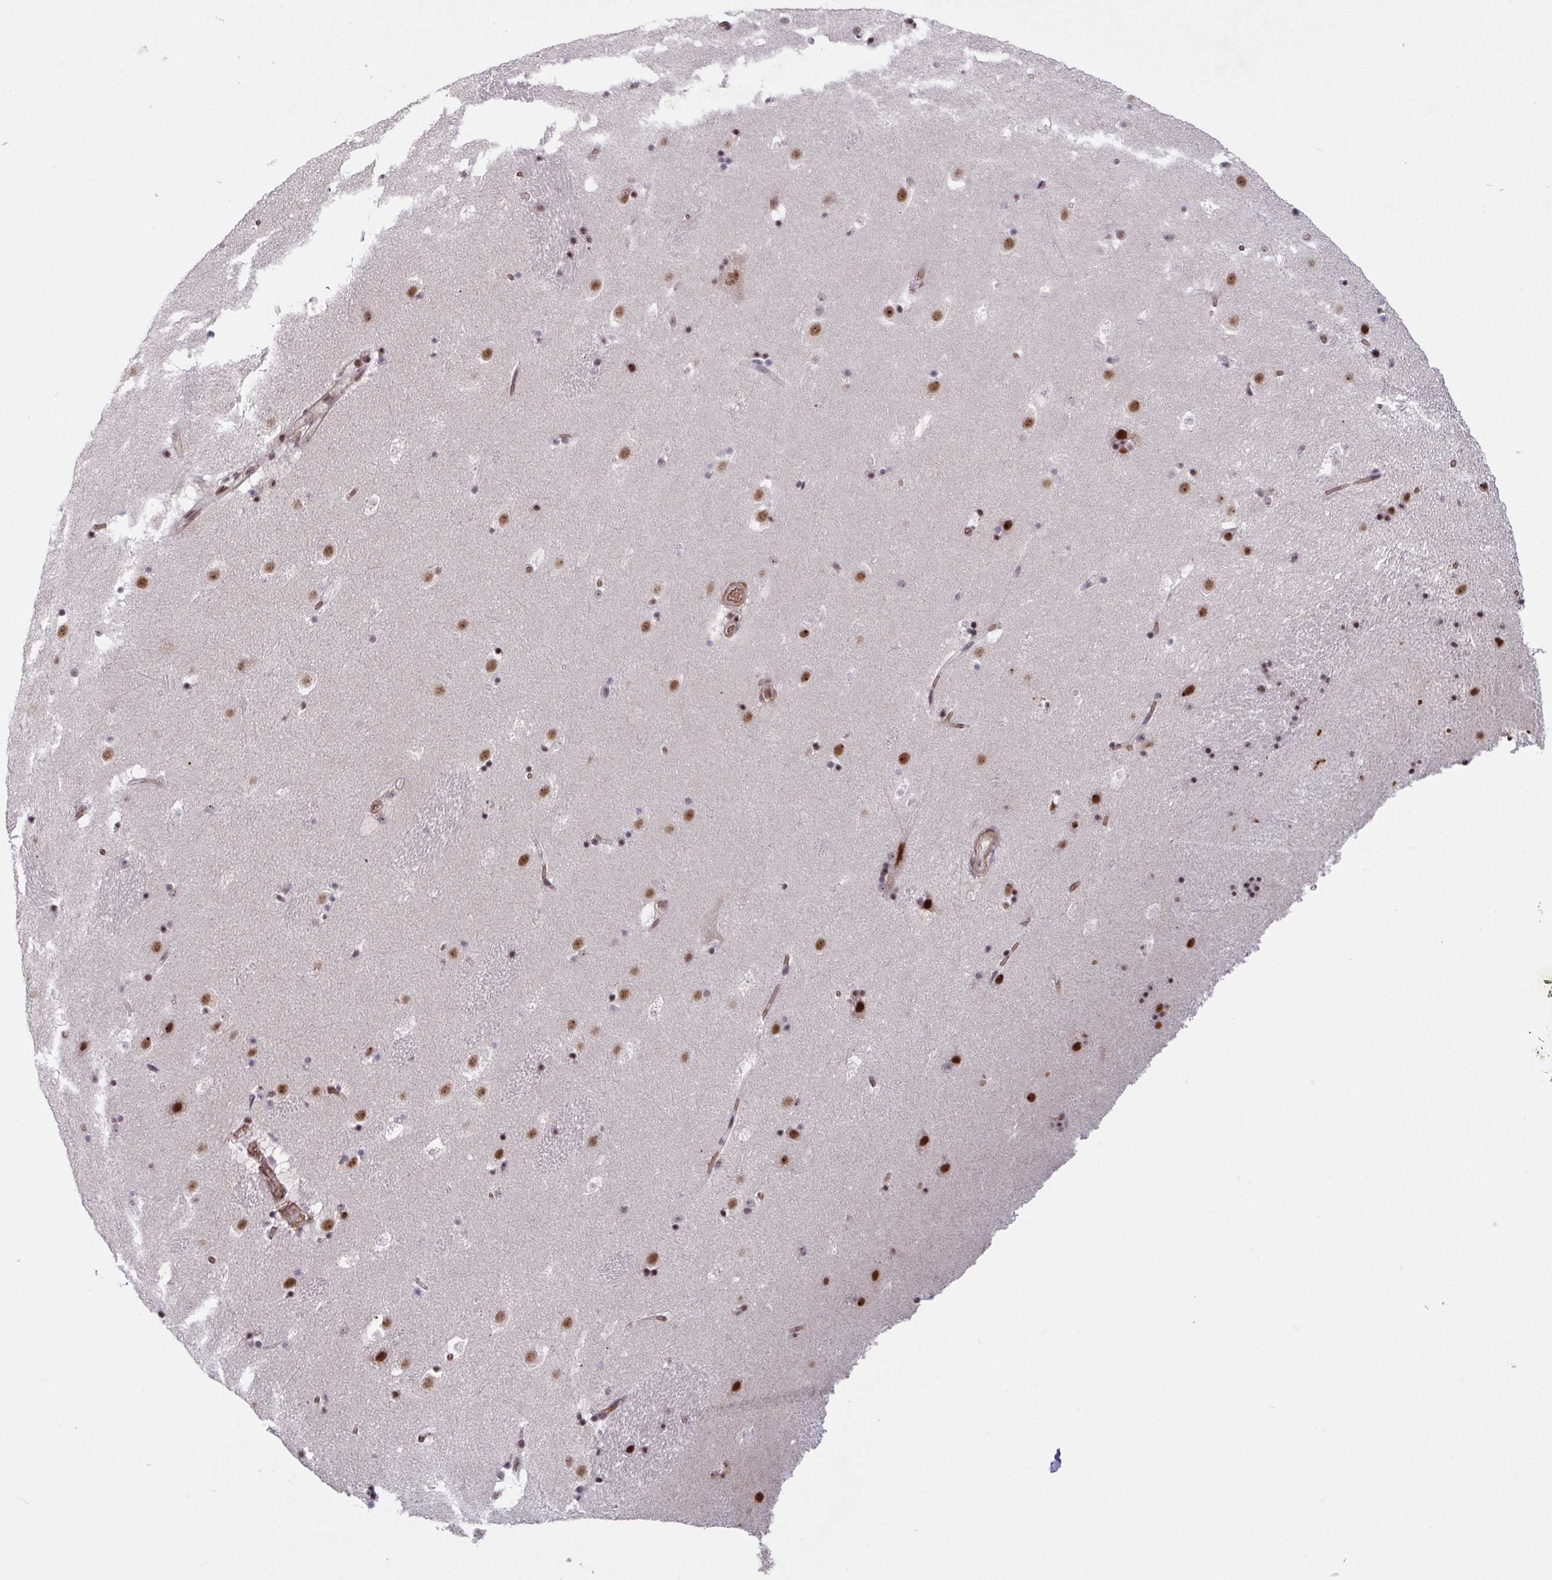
{"staining": {"intensity": "moderate", "quantity": "<25%", "location": "nuclear"}, "tissue": "caudate", "cell_type": "Glial cells", "image_type": "normal", "snomed": [{"axis": "morphology", "description": "Normal tissue, NOS"}, {"axis": "topography", "description": "Lateral ventricle wall"}], "caption": "DAB (3,3'-diaminobenzidine) immunohistochemical staining of benign caudate shows moderate nuclear protein staining in about <25% of glial cells. The protein is stained brown, and the nuclei are stained in blue (DAB (3,3'-diaminobenzidine) IHC with brightfield microscopy, high magnification).", "gene": "NLRP13", "patient": {"sex": "male", "age": 37}}